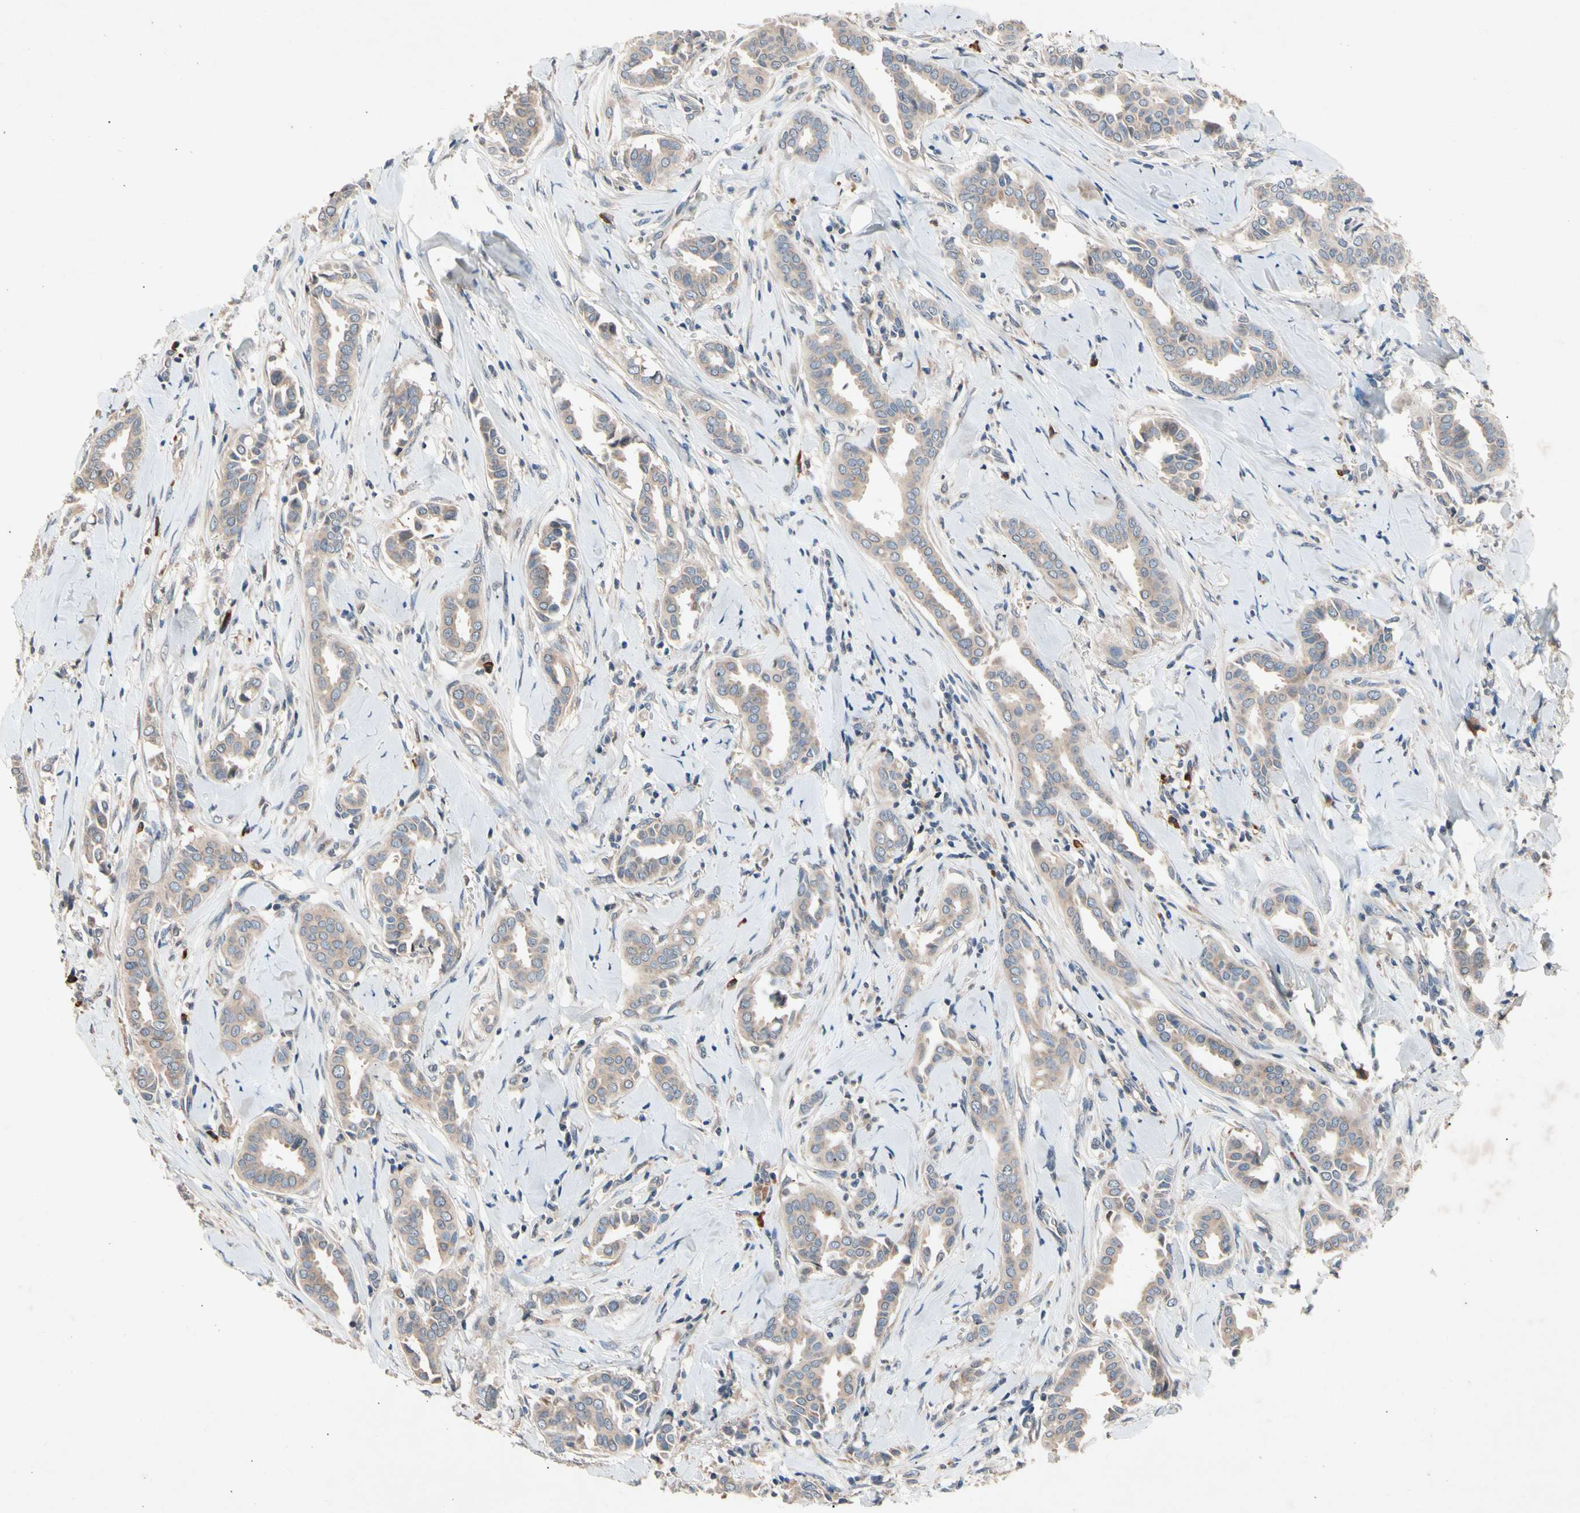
{"staining": {"intensity": "weak", "quantity": ">75%", "location": "cytoplasmic/membranous"}, "tissue": "head and neck cancer", "cell_type": "Tumor cells", "image_type": "cancer", "snomed": [{"axis": "morphology", "description": "Adenocarcinoma, NOS"}, {"axis": "topography", "description": "Salivary gland"}, {"axis": "topography", "description": "Head-Neck"}], "caption": "Head and neck adenocarcinoma stained with DAB (3,3'-diaminobenzidine) IHC reveals low levels of weak cytoplasmic/membranous expression in approximately >75% of tumor cells. The staining is performed using DAB brown chromogen to label protein expression. The nuclei are counter-stained blue using hematoxylin.", "gene": "PRDX4", "patient": {"sex": "female", "age": 59}}